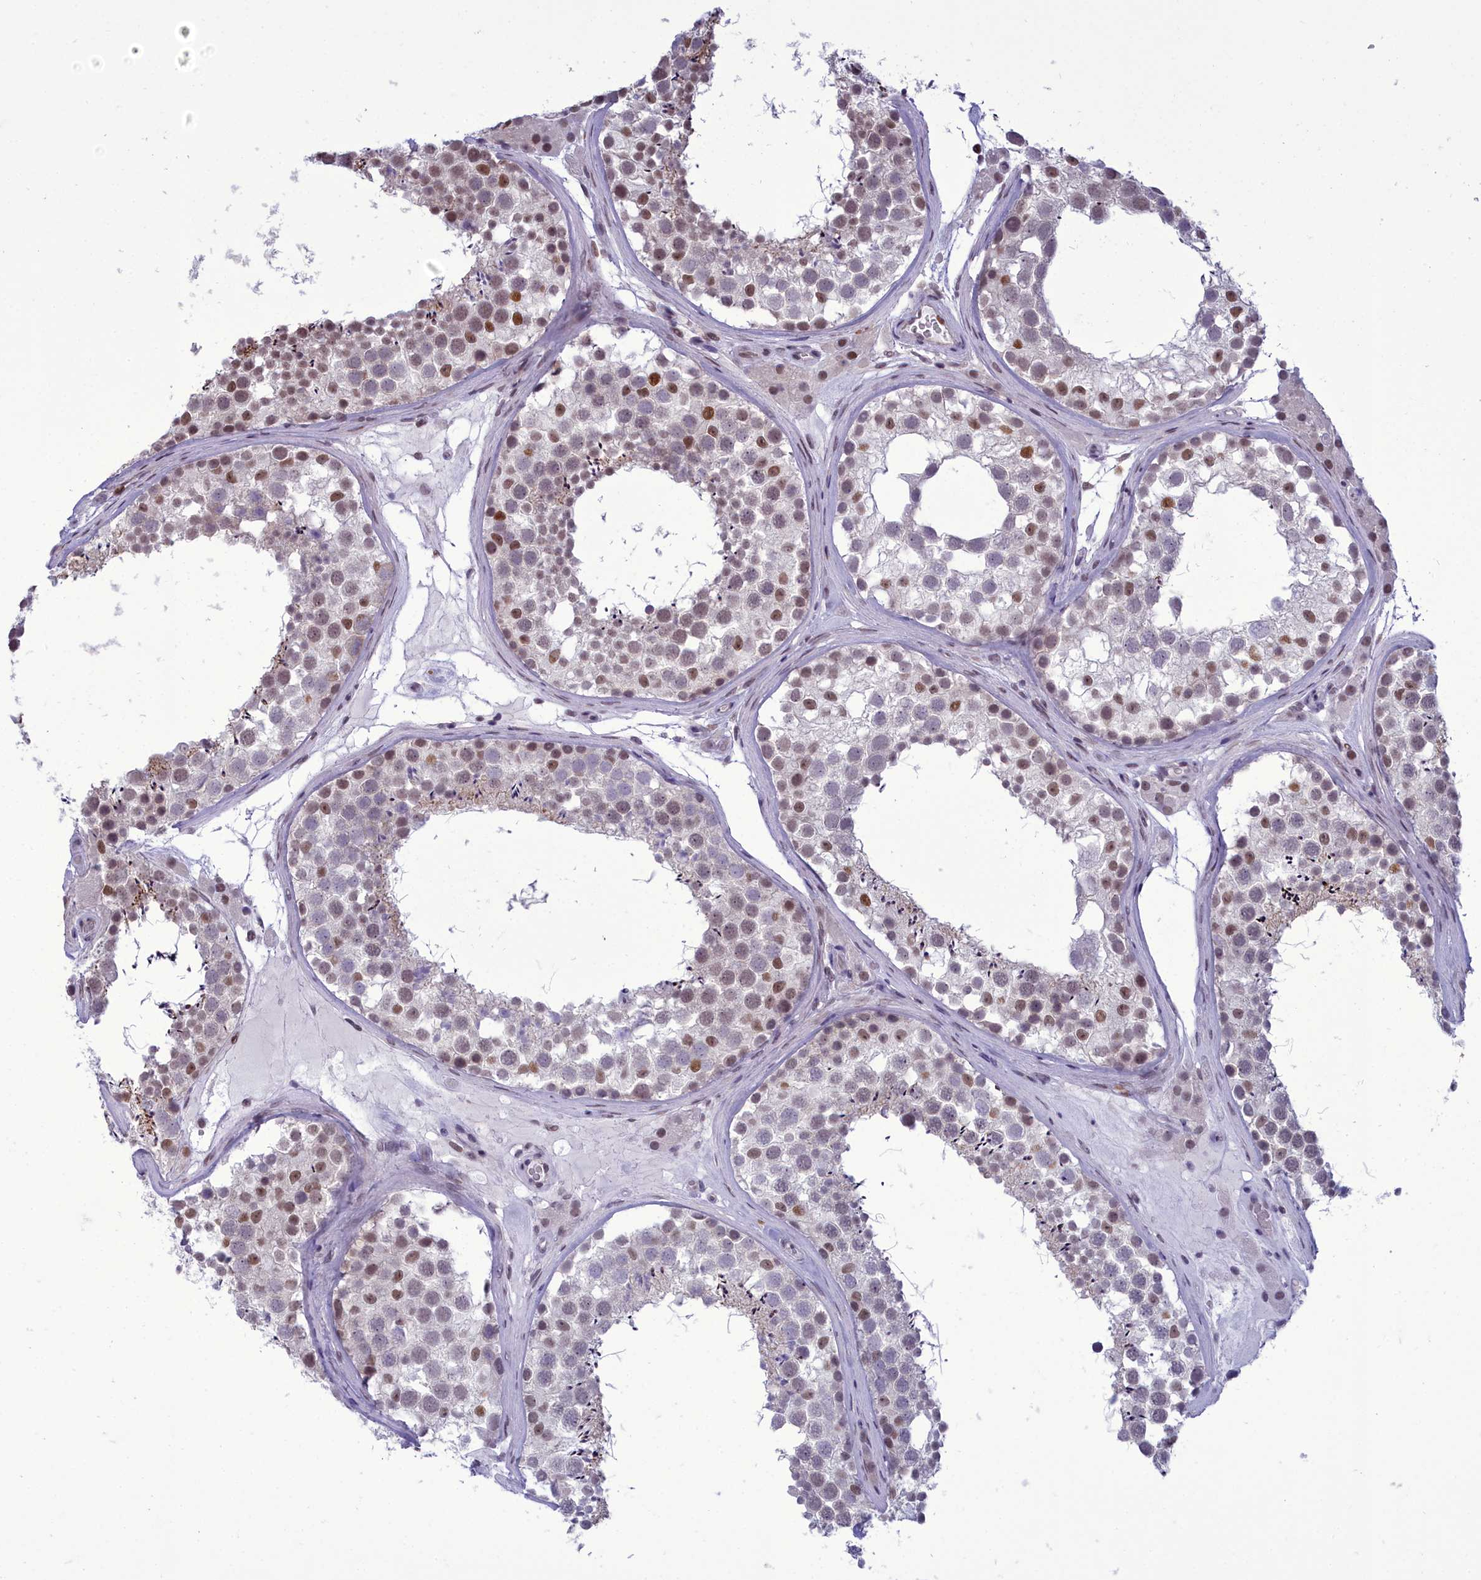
{"staining": {"intensity": "moderate", "quantity": "25%-75%", "location": "nuclear"}, "tissue": "testis", "cell_type": "Cells in seminiferous ducts", "image_type": "normal", "snomed": [{"axis": "morphology", "description": "Normal tissue, NOS"}, {"axis": "topography", "description": "Testis"}], "caption": "Immunohistochemical staining of unremarkable human testis shows medium levels of moderate nuclear staining in approximately 25%-75% of cells in seminiferous ducts.", "gene": "CEACAM19", "patient": {"sex": "male", "age": 46}}